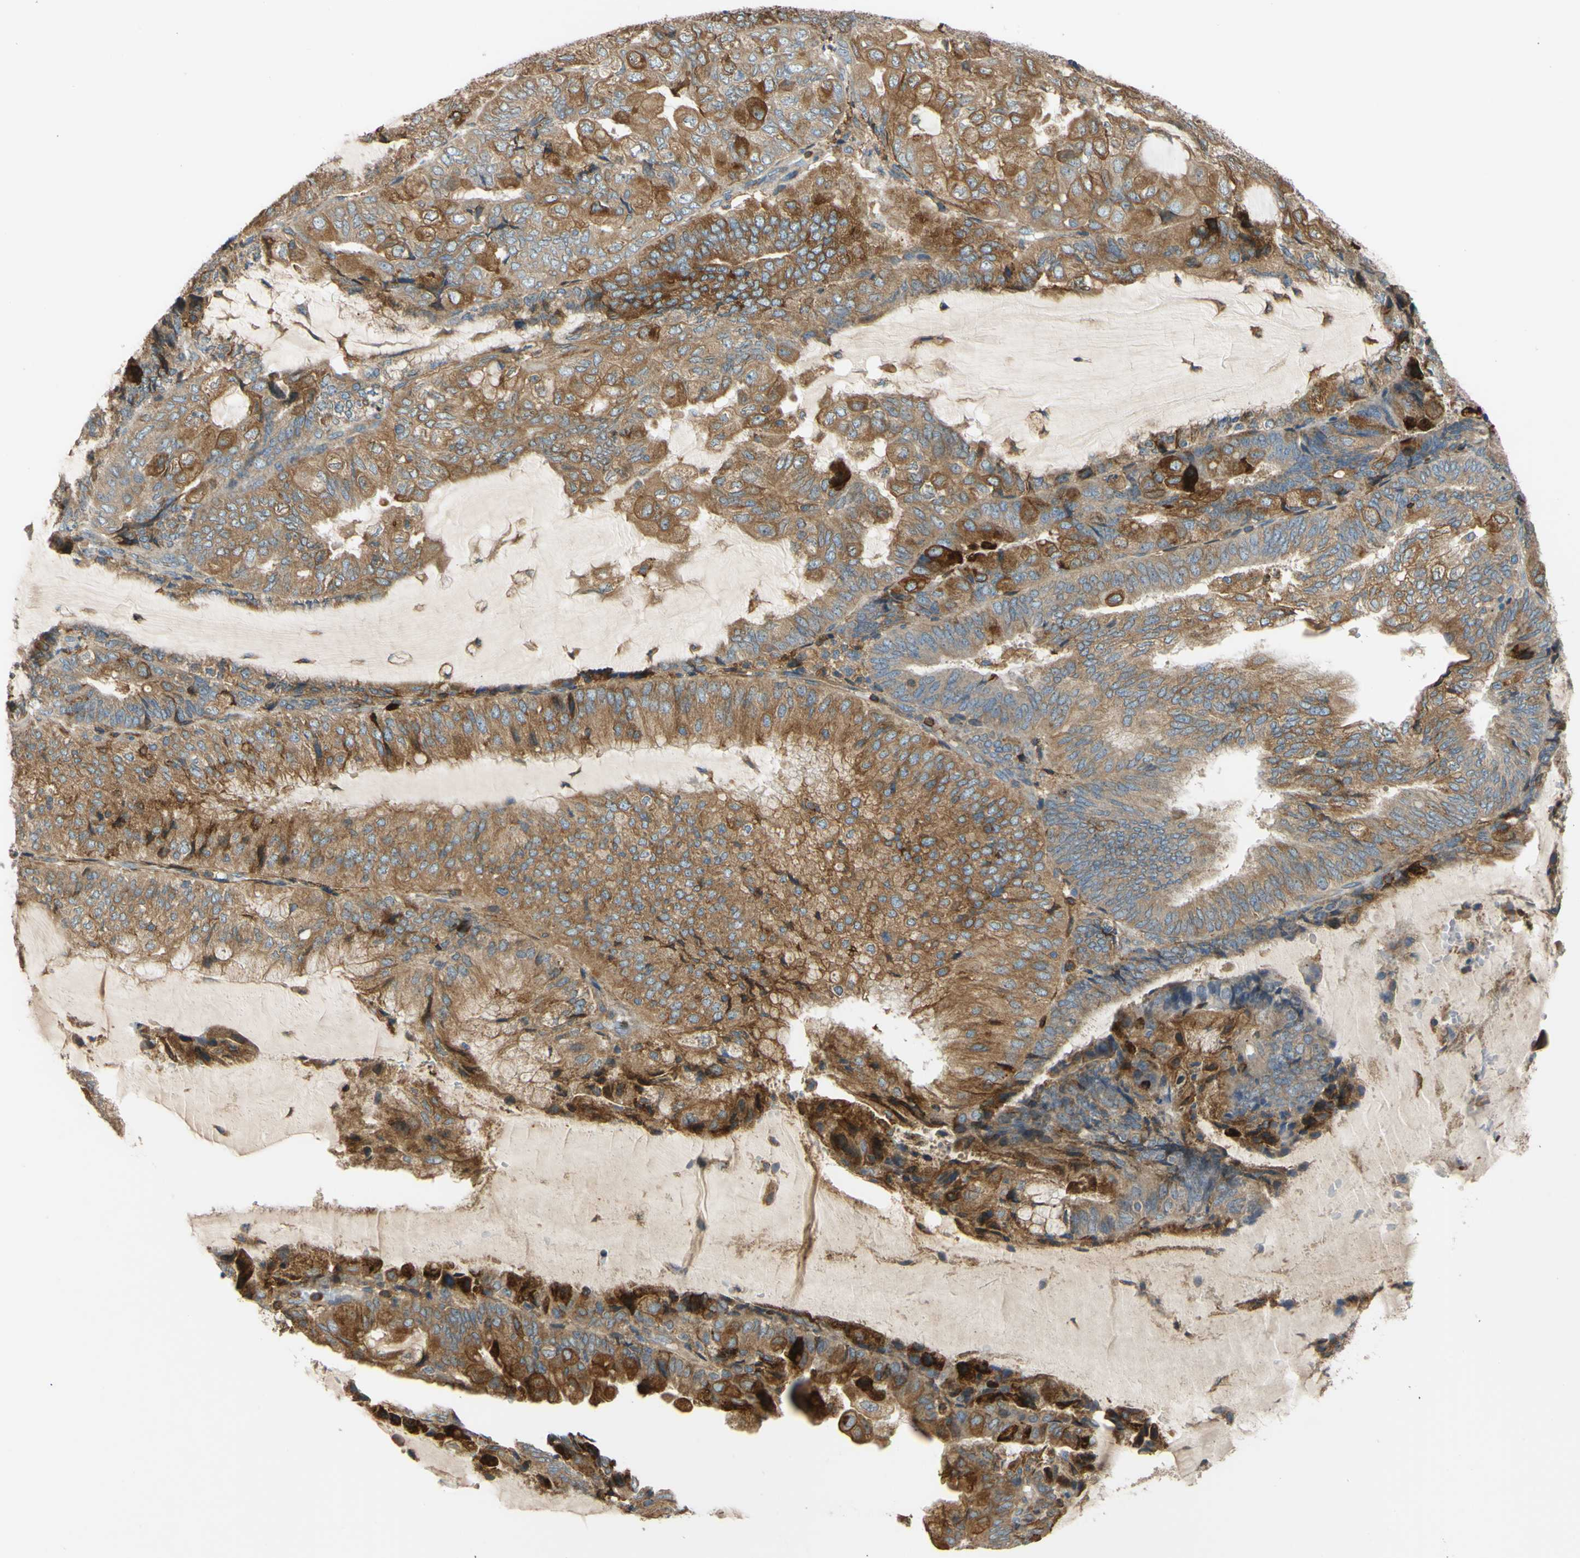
{"staining": {"intensity": "moderate", "quantity": ">75%", "location": "cytoplasmic/membranous"}, "tissue": "endometrial cancer", "cell_type": "Tumor cells", "image_type": "cancer", "snomed": [{"axis": "morphology", "description": "Adenocarcinoma, NOS"}, {"axis": "topography", "description": "Endometrium"}], "caption": "A high-resolution histopathology image shows immunohistochemistry (IHC) staining of endometrial cancer, which demonstrates moderate cytoplasmic/membranous expression in about >75% of tumor cells.", "gene": "POR", "patient": {"sex": "female", "age": 81}}